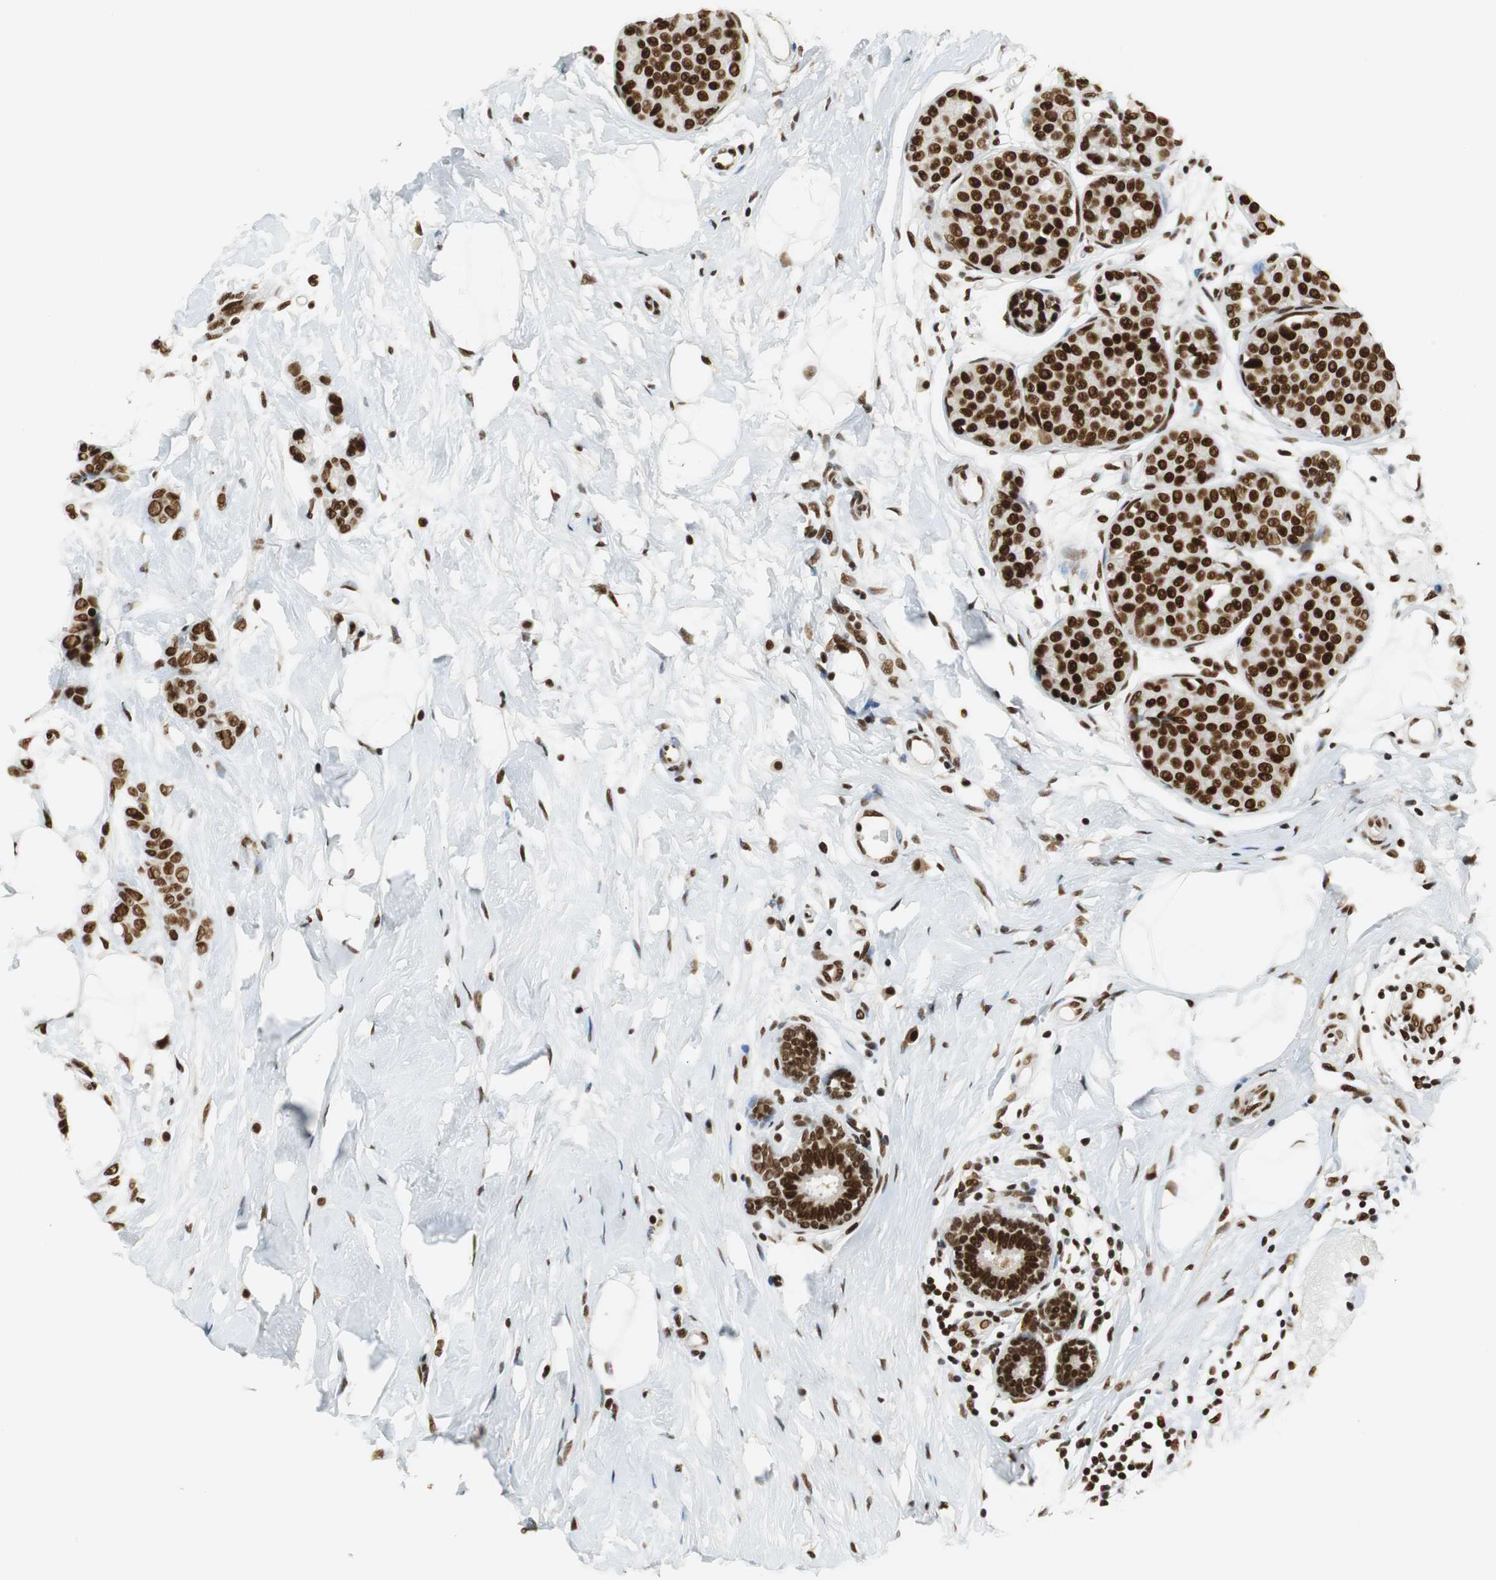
{"staining": {"intensity": "strong", "quantity": ">75%", "location": "nuclear"}, "tissue": "breast cancer", "cell_type": "Tumor cells", "image_type": "cancer", "snomed": [{"axis": "morphology", "description": "Lobular carcinoma, in situ"}, {"axis": "morphology", "description": "Lobular carcinoma"}, {"axis": "topography", "description": "Breast"}], "caption": "IHC image of human lobular carcinoma (breast) stained for a protein (brown), which displays high levels of strong nuclear positivity in approximately >75% of tumor cells.", "gene": "PRKDC", "patient": {"sex": "female", "age": 41}}